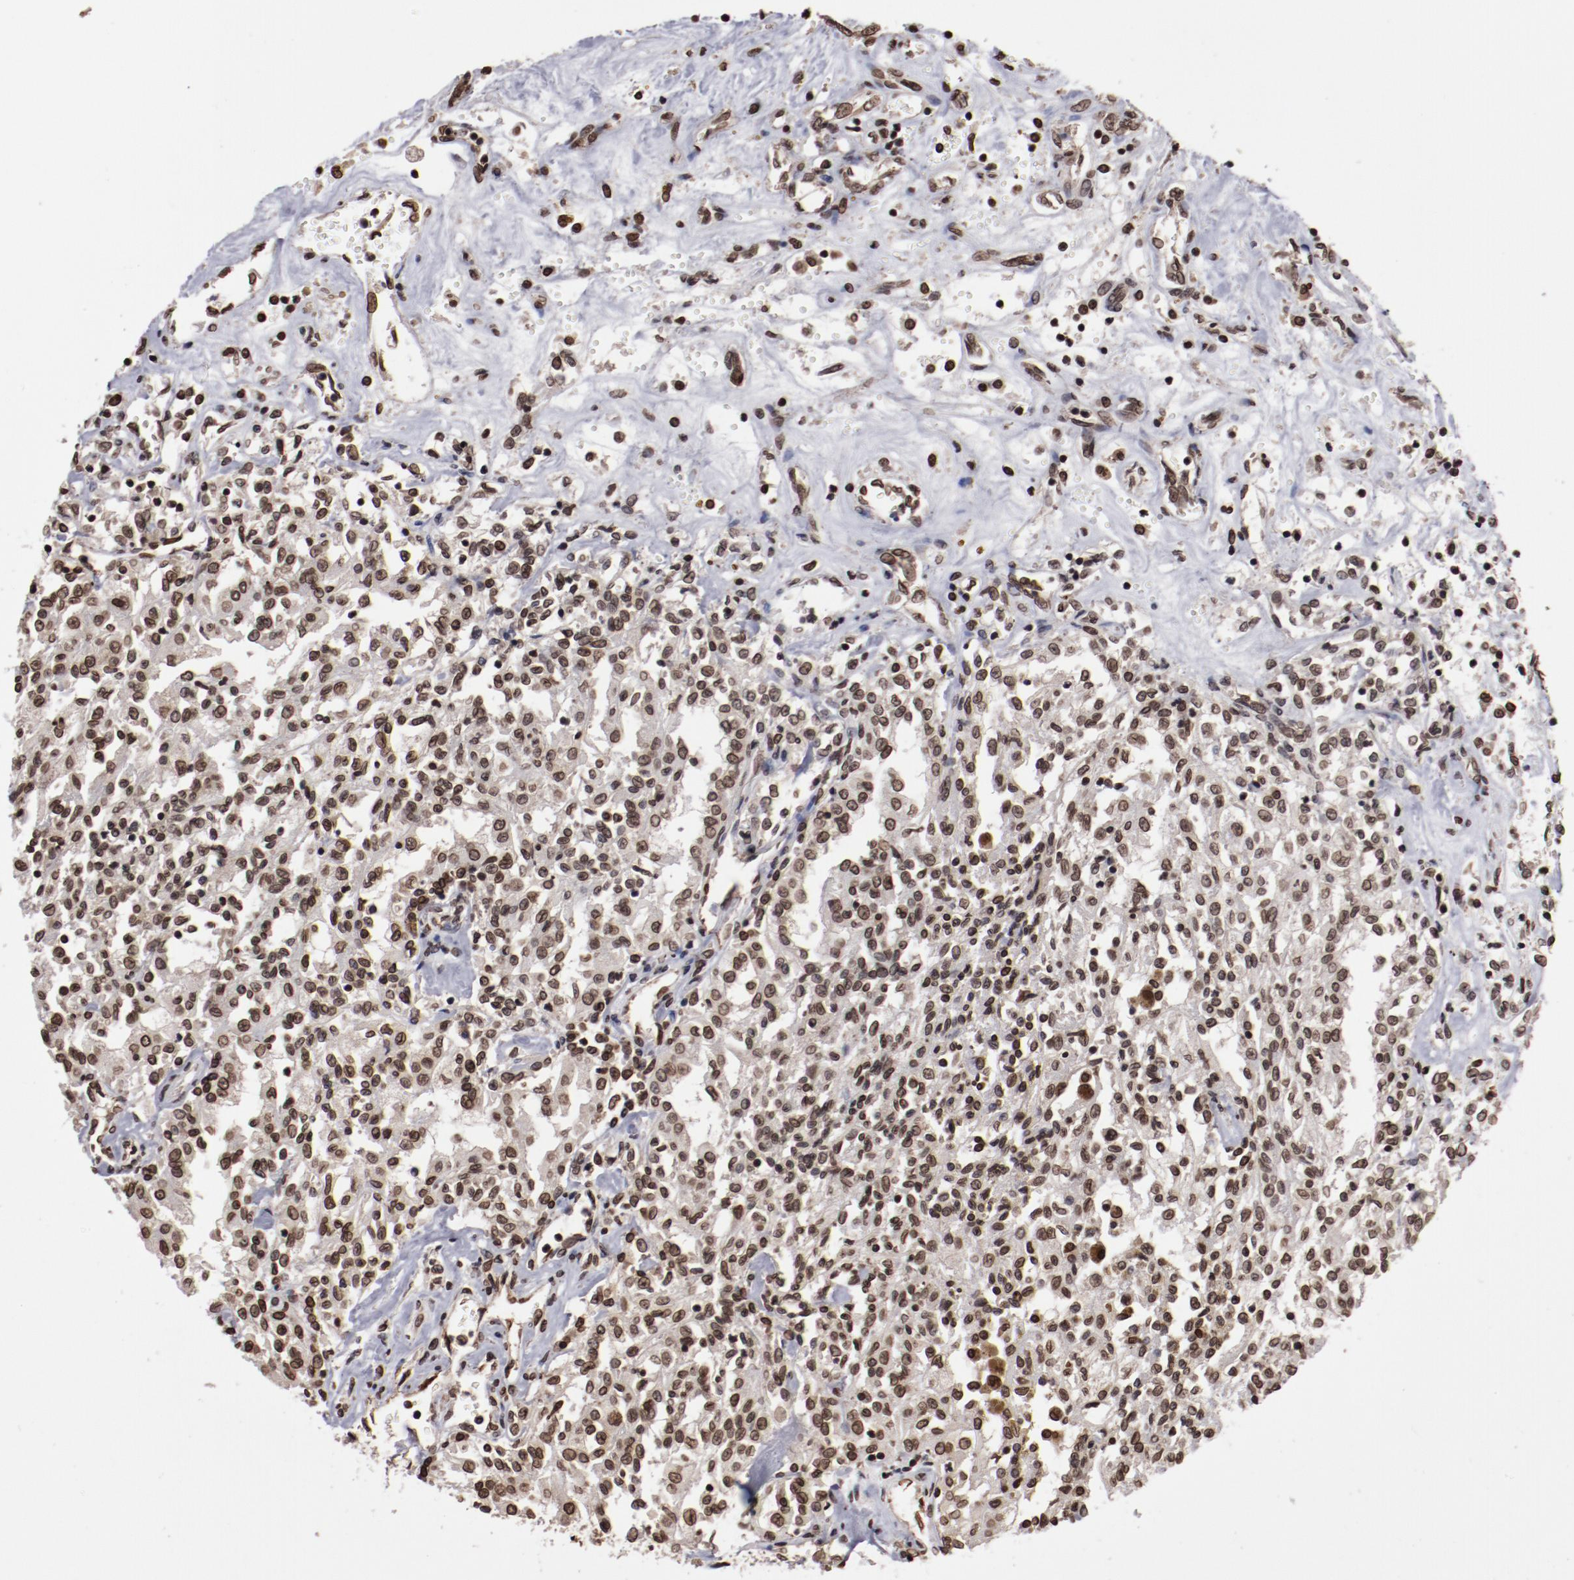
{"staining": {"intensity": "moderate", "quantity": ">75%", "location": "nuclear"}, "tissue": "renal cancer", "cell_type": "Tumor cells", "image_type": "cancer", "snomed": [{"axis": "morphology", "description": "Adenocarcinoma, NOS"}, {"axis": "topography", "description": "Kidney"}], "caption": "Immunohistochemical staining of renal cancer shows medium levels of moderate nuclear protein staining in about >75% of tumor cells.", "gene": "AKT1", "patient": {"sex": "male", "age": 78}}